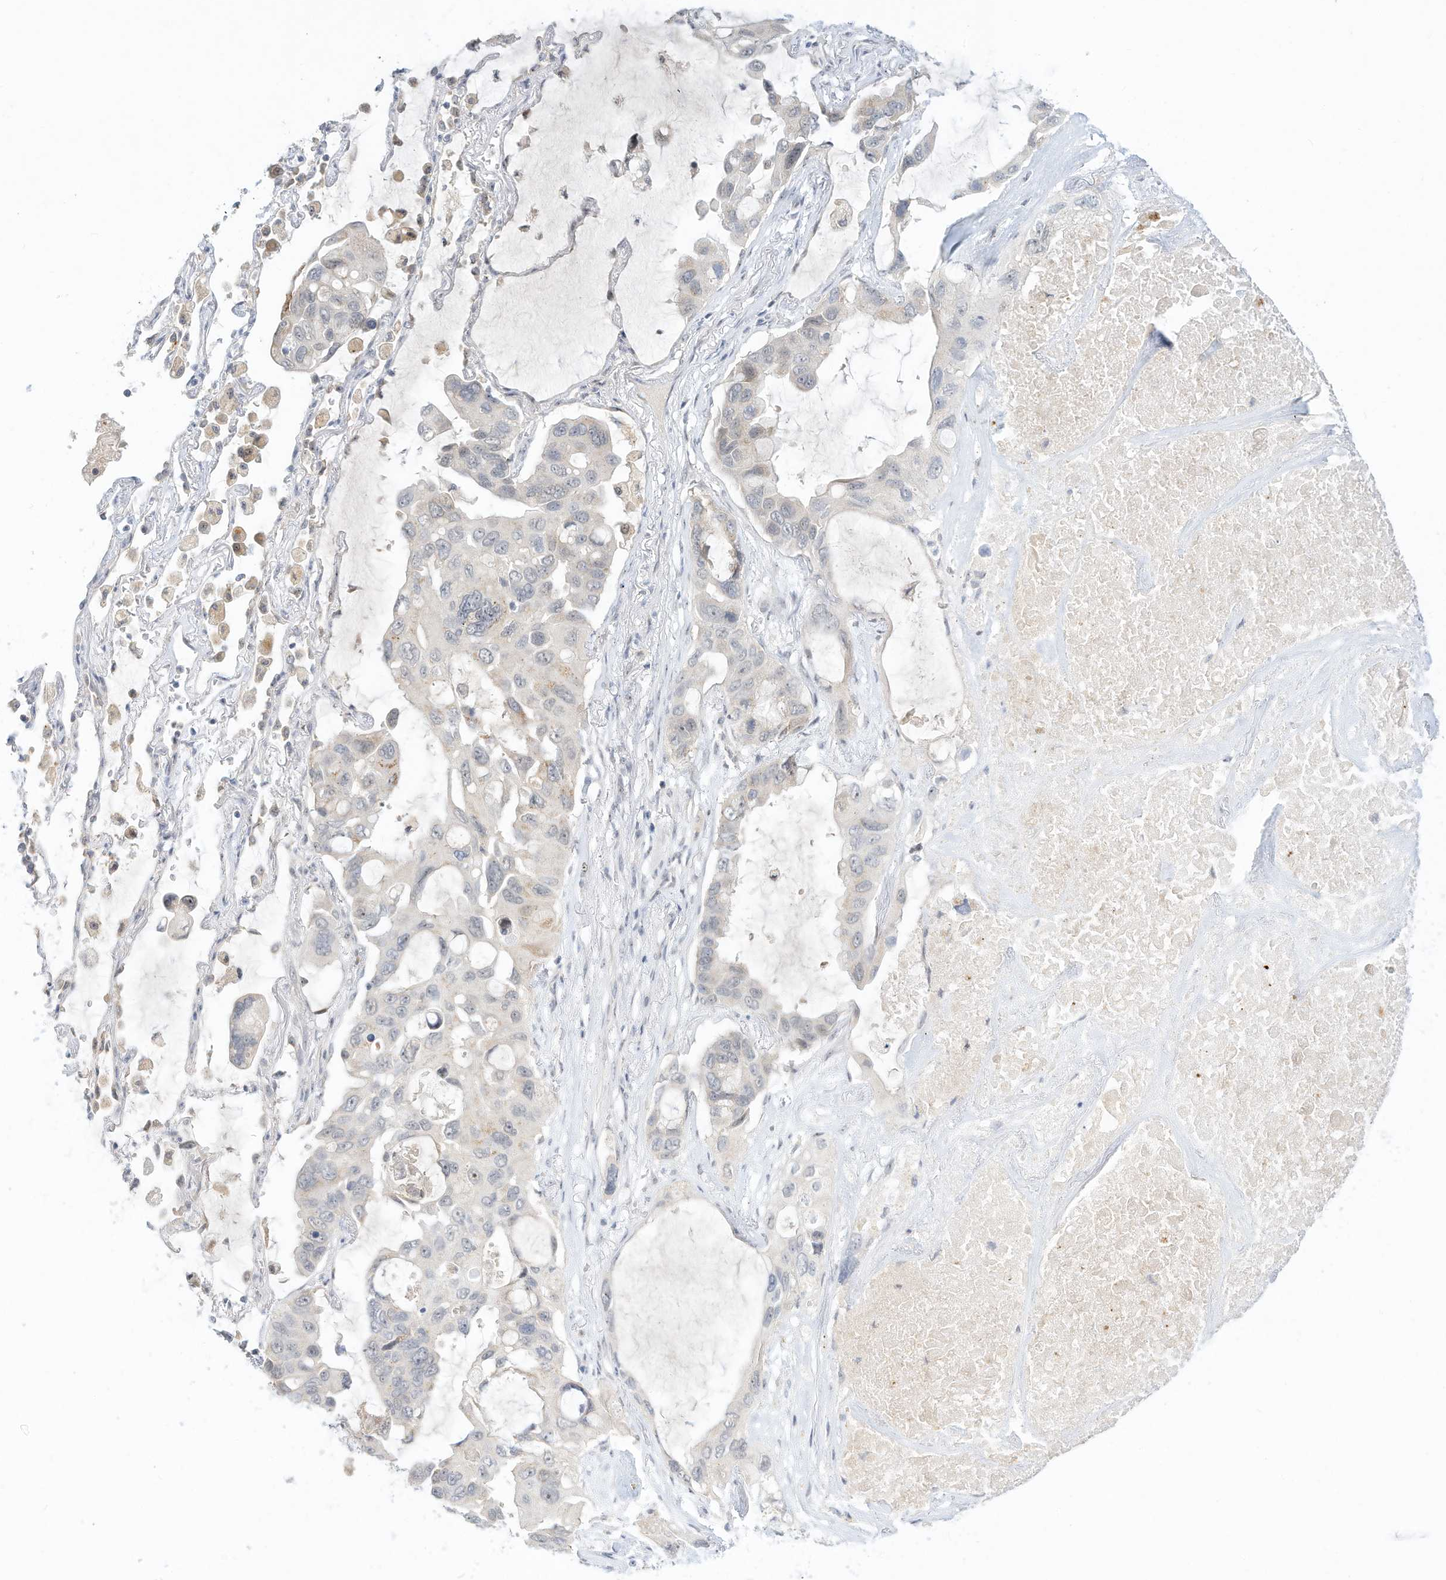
{"staining": {"intensity": "negative", "quantity": "none", "location": "none"}, "tissue": "lung cancer", "cell_type": "Tumor cells", "image_type": "cancer", "snomed": [{"axis": "morphology", "description": "Squamous cell carcinoma, NOS"}, {"axis": "topography", "description": "Lung"}], "caption": "This is an IHC micrograph of human lung cancer (squamous cell carcinoma). There is no staining in tumor cells.", "gene": "PAK6", "patient": {"sex": "female", "age": 73}}